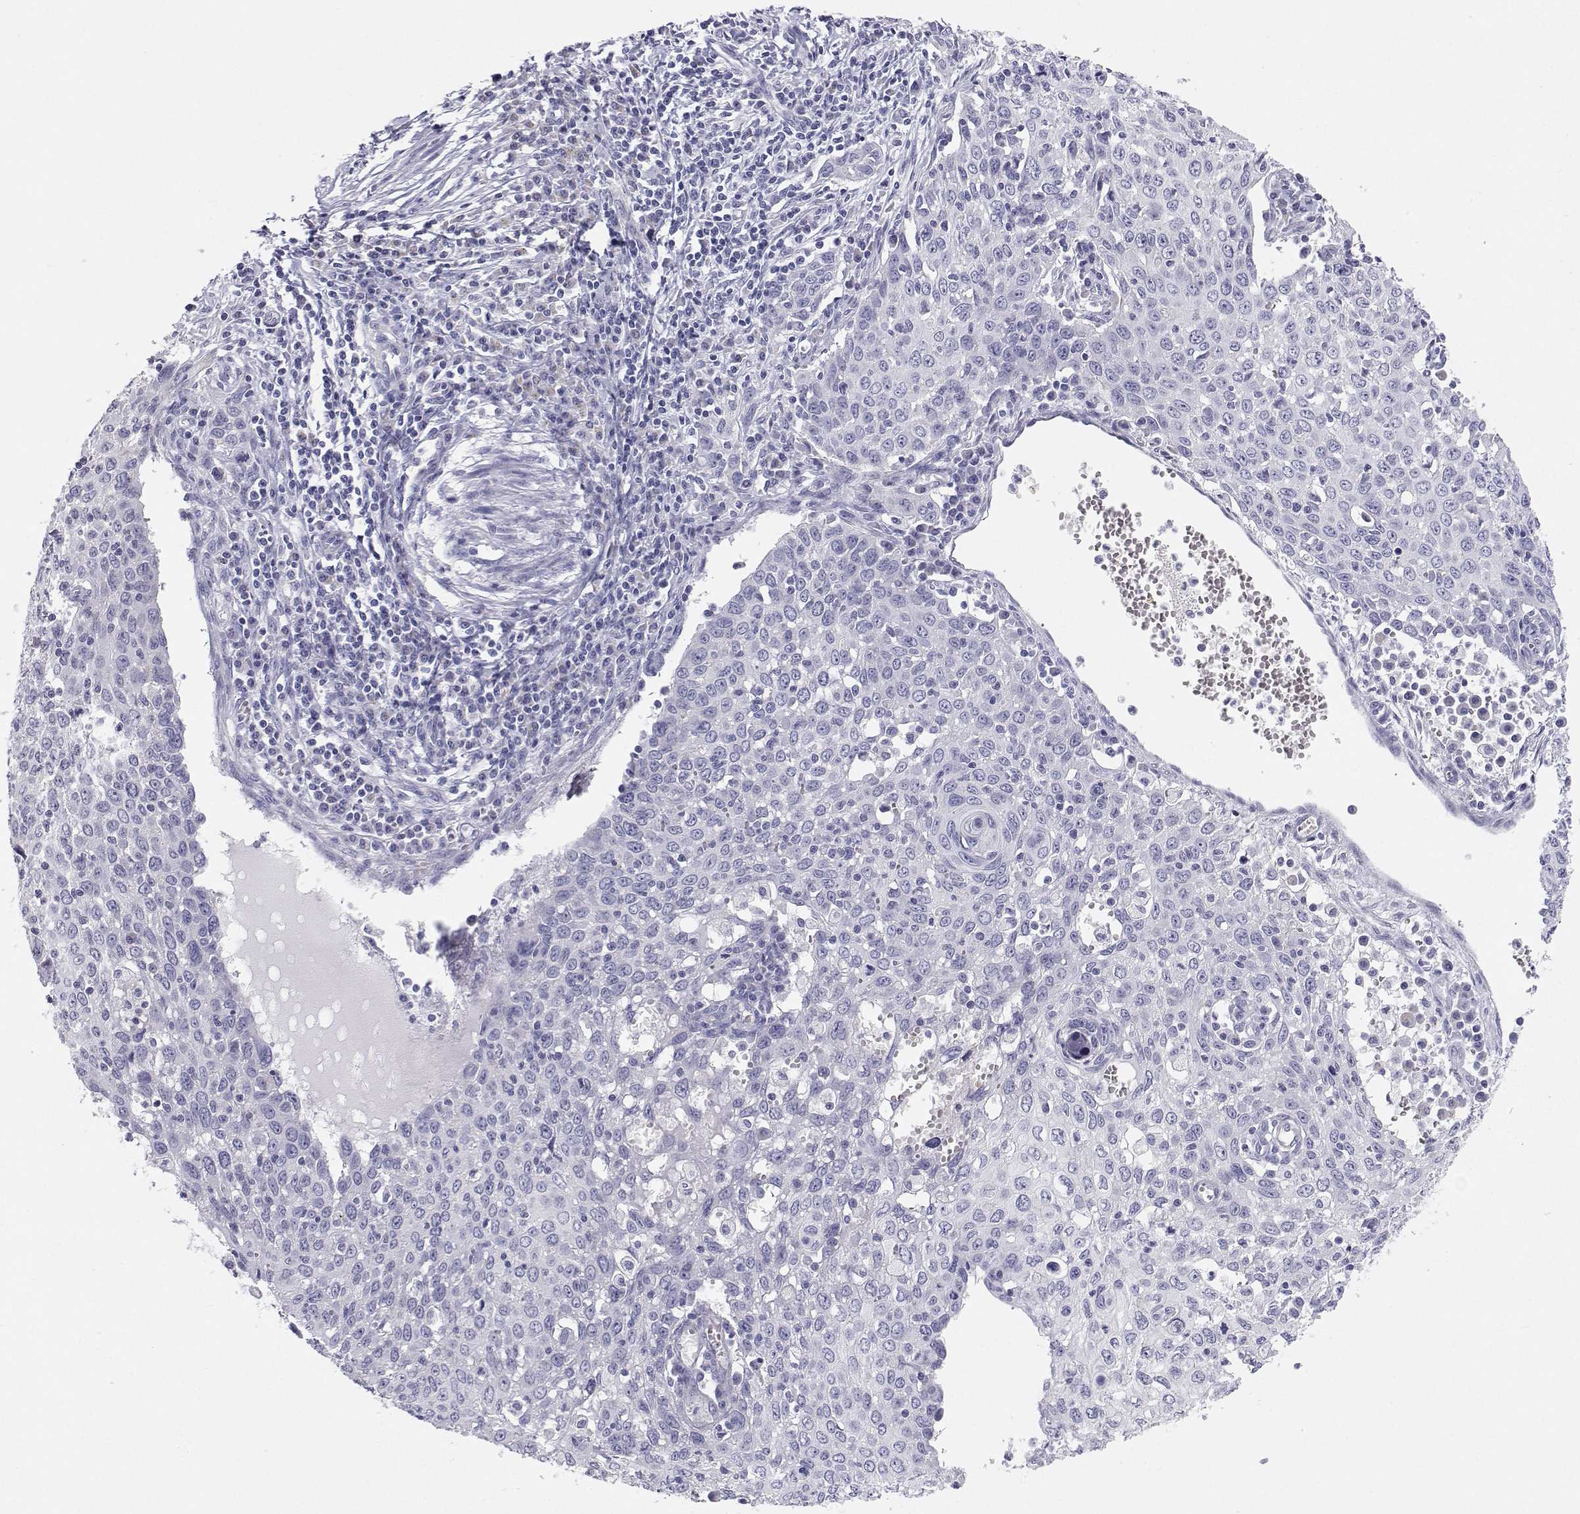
{"staining": {"intensity": "negative", "quantity": "none", "location": "none"}, "tissue": "cervical cancer", "cell_type": "Tumor cells", "image_type": "cancer", "snomed": [{"axis": "morphology", "description": "Squamous cell carcinoma, NOS"}, {"axis": "topography", "description": "Cervix"}], "caption": "Photomicrograph shows no protein positivity in tumor cells of cervical cancer tissue.", "gene": "BHMT", "patient": {"sex": "female", "age": 38}}